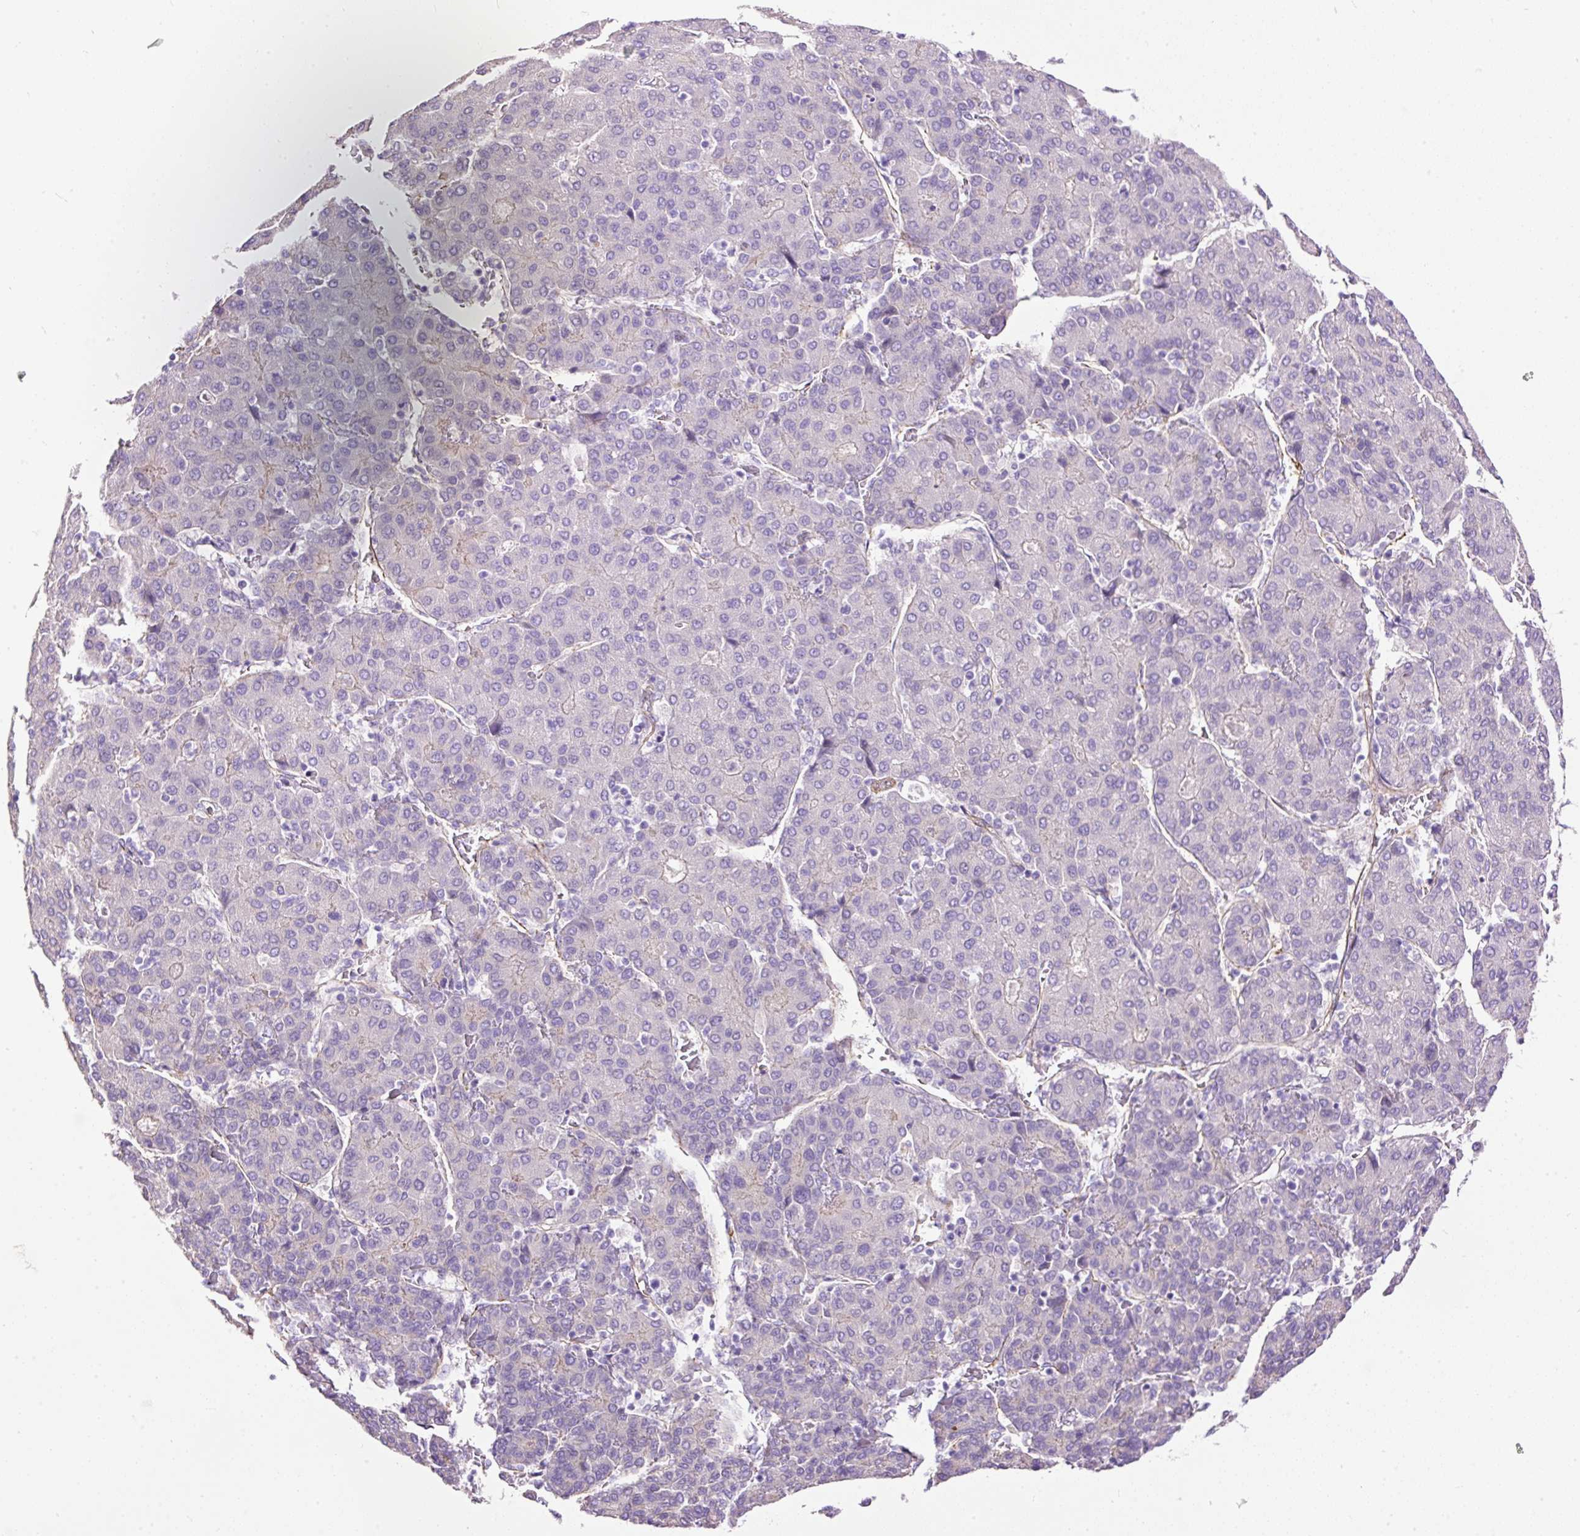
{"staining": {"intensity": "negative", "quantity": "none", "location": "none"}, "tissue": "liver cancer", "cell_type": "Tumor cells", "image_type": "cancer", "snomed": [{"axis": "morphology", "description": "Carcinoma, Hepatocellular, NOS"}, {"axis": "topography", "description": "Liver"}], "caption": "Histopathology image shows no protein expression in tumor cells of hepatocellular carcinoma (liver) tissue.", "gene": "MAGEB16", "patient": {"sex": "male", "age": 65}}